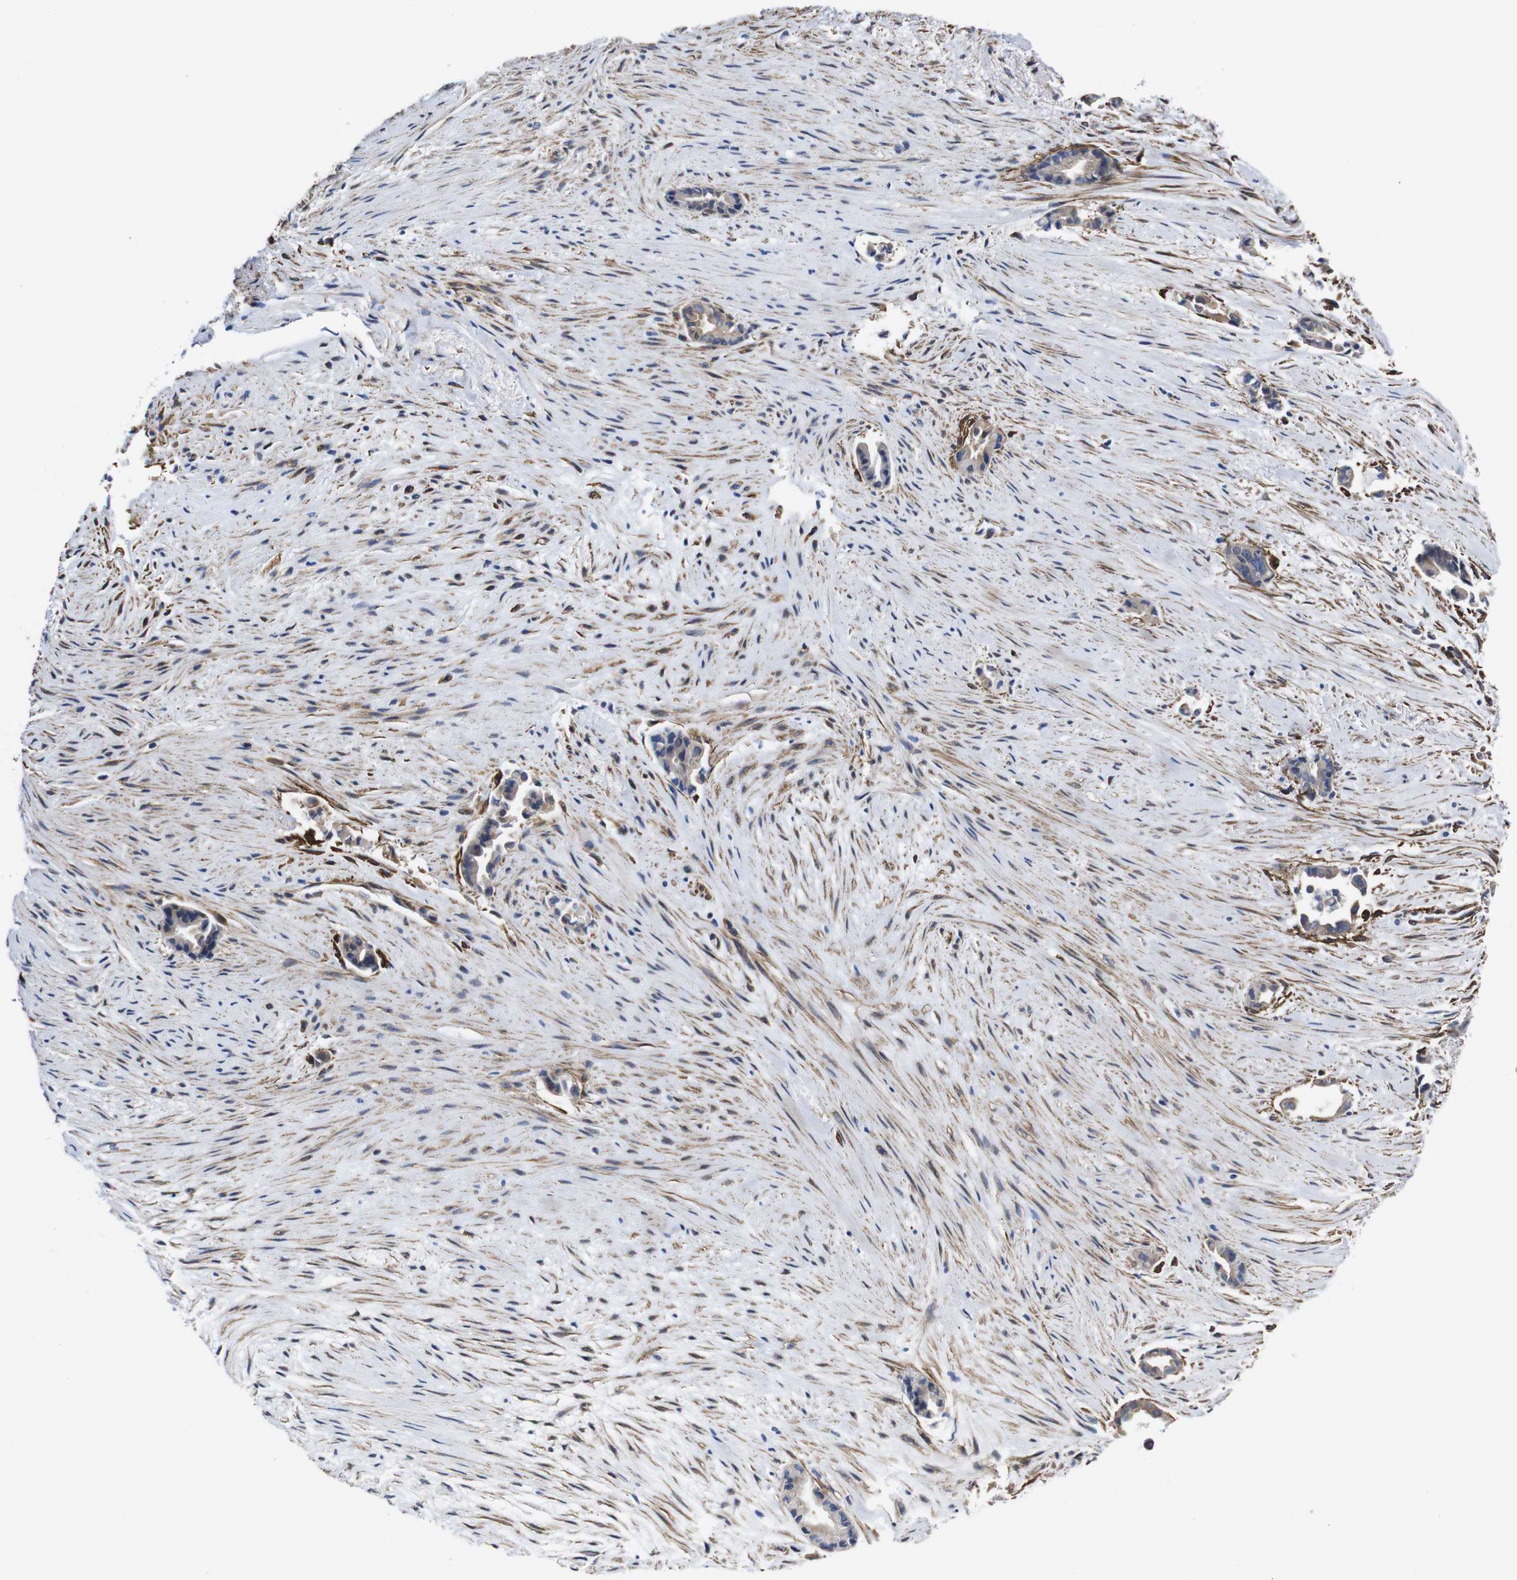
{"staining": {"intensity": "weak", "quantity": ">75%", "location": "cytoplasmic/membranous"}, "tissue": "liver cancer", "cell_type": "Tumor cells", "image_type": "cancer", "snomed": [{"axis": "morphology", "description": "Cholangiocarcinoma"}, {"axis": "topography", "description": "Liver"}], "caption": "Immunohistochemical staining of liver cholangiocarcinoma shows weak cytoplasmic/membranous protein staining in about >75% of tumor cells. The staining was performed using DAB to visualize the protein expression in brown, while the nuclei were stained in blue with hematoxylin (Magnification: 20x).", "gene": "WNT10A", "patient": {"sex": "female", "age": 55}}